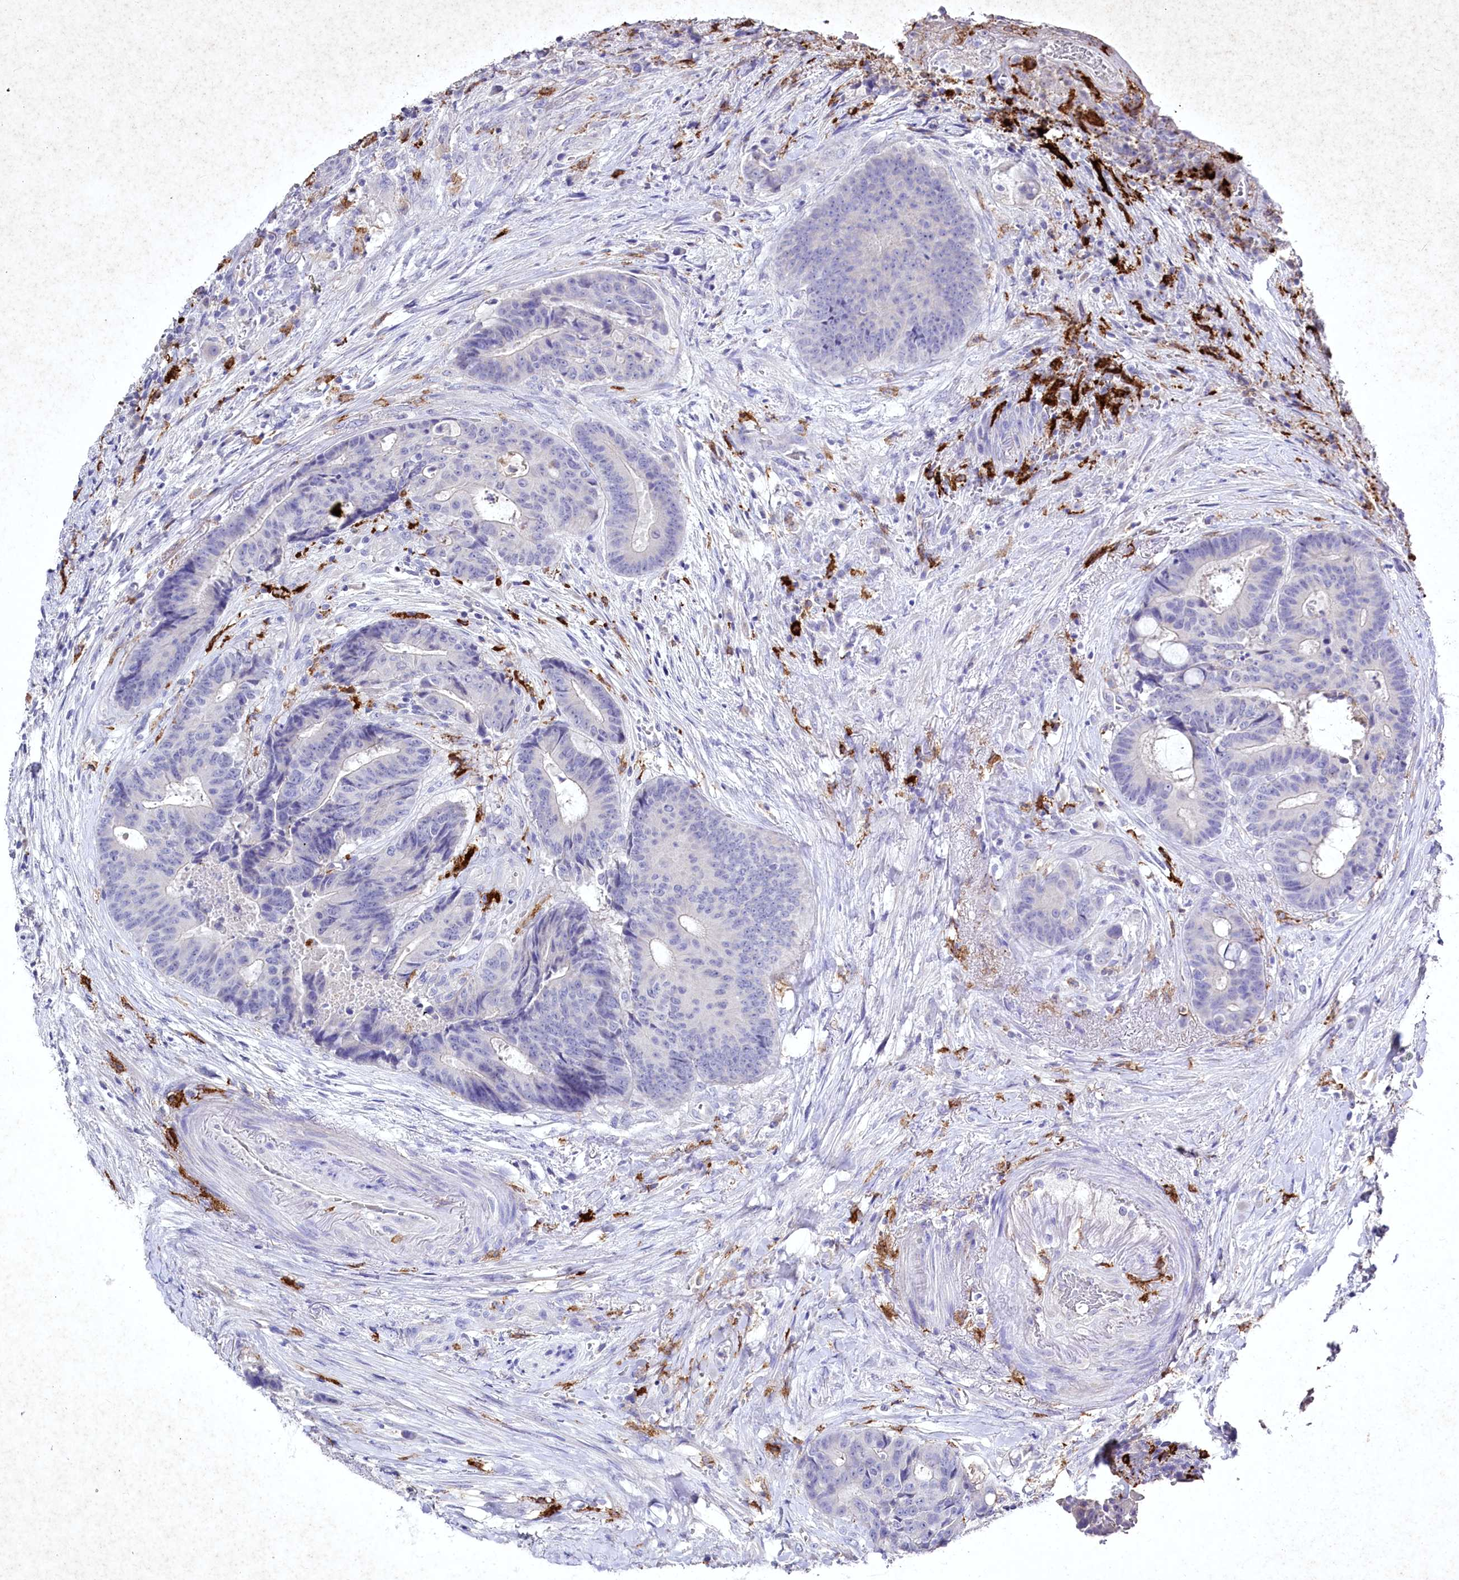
{"staining": {"intensity": "negative", "quantity": "none", "location": "none"}, "tissue": "colorectal cancer", "cell_type": "Tumor cells", "image_type": "cancer", "snomed": [{"axis": "morphology", "description": "Adenocarcinoma, NOS"}, {"axis": "topography", "description": "Rectum"}], "caption": "Immunohistochemistry (IHC) histopathology image of human colorectal adenocarcinoma stained for a protein (brown), which reveals no positivity in tumor cells. Nuclei are stained in blue.", "gene": "CLEC4M", "patient": {"sex": "male", "age": 69}}